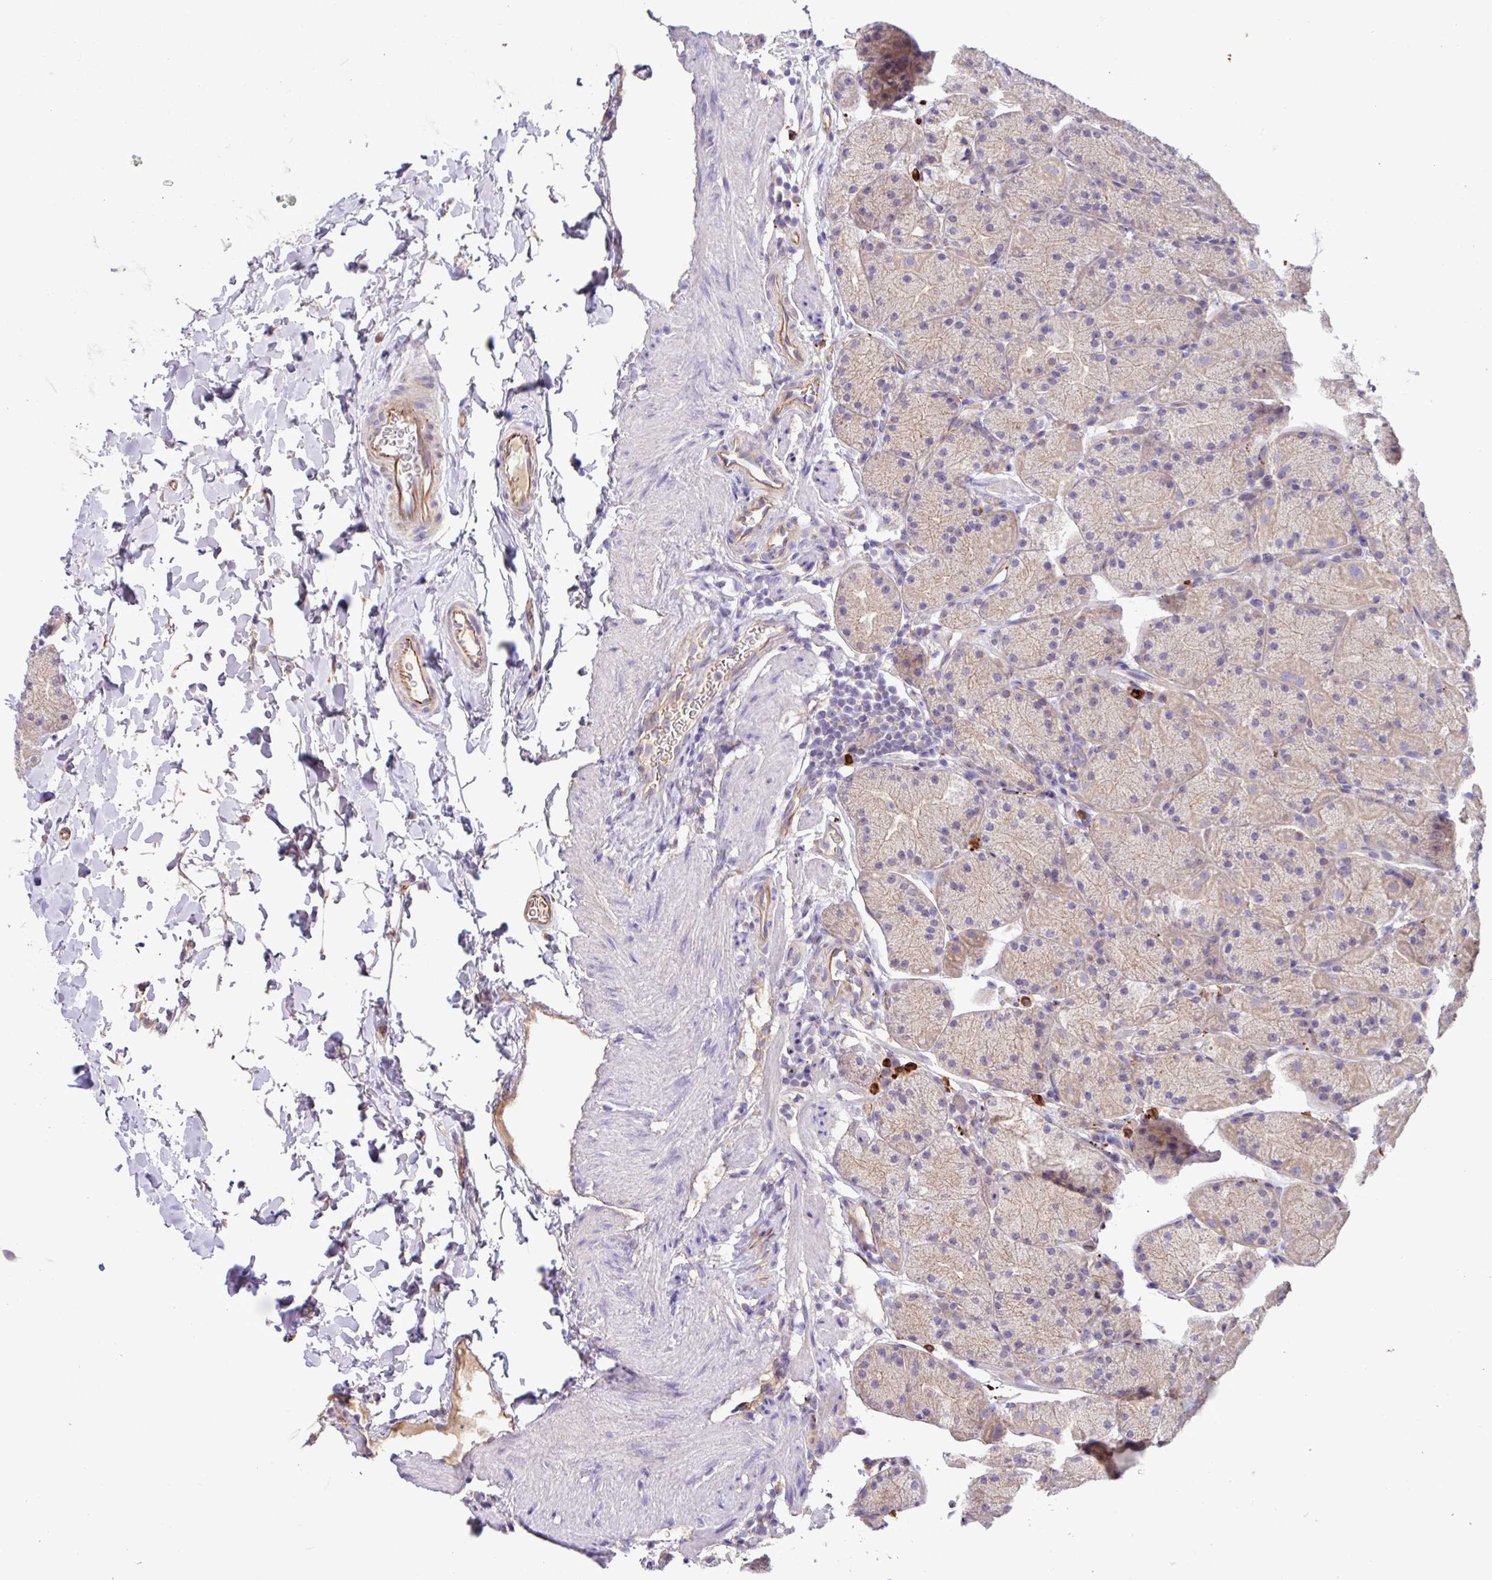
{"staining": {"intensity": "weak", "quantity": "<25%", "location": "cytoplasmic/membranous"}, "tissue": "stomach", "cell_type": "Glandular cells", "image_type": "normal", "snomed": [{"axis": "morphology", "description": "Normal tissue, NOS"}, {"axis": "topography", "description": "Stomach, upper"}, {"axis": "topography", "description": "Stomach, lower"}], "caption": "High magnification brightfield microscopy of normal stomach stained with DAB (brown) and counterstained with hematoxylin (blue): glandular cells show no significant positivity.", "gene": "MRM2", "patient": {"sex": "male", "age": 67}}